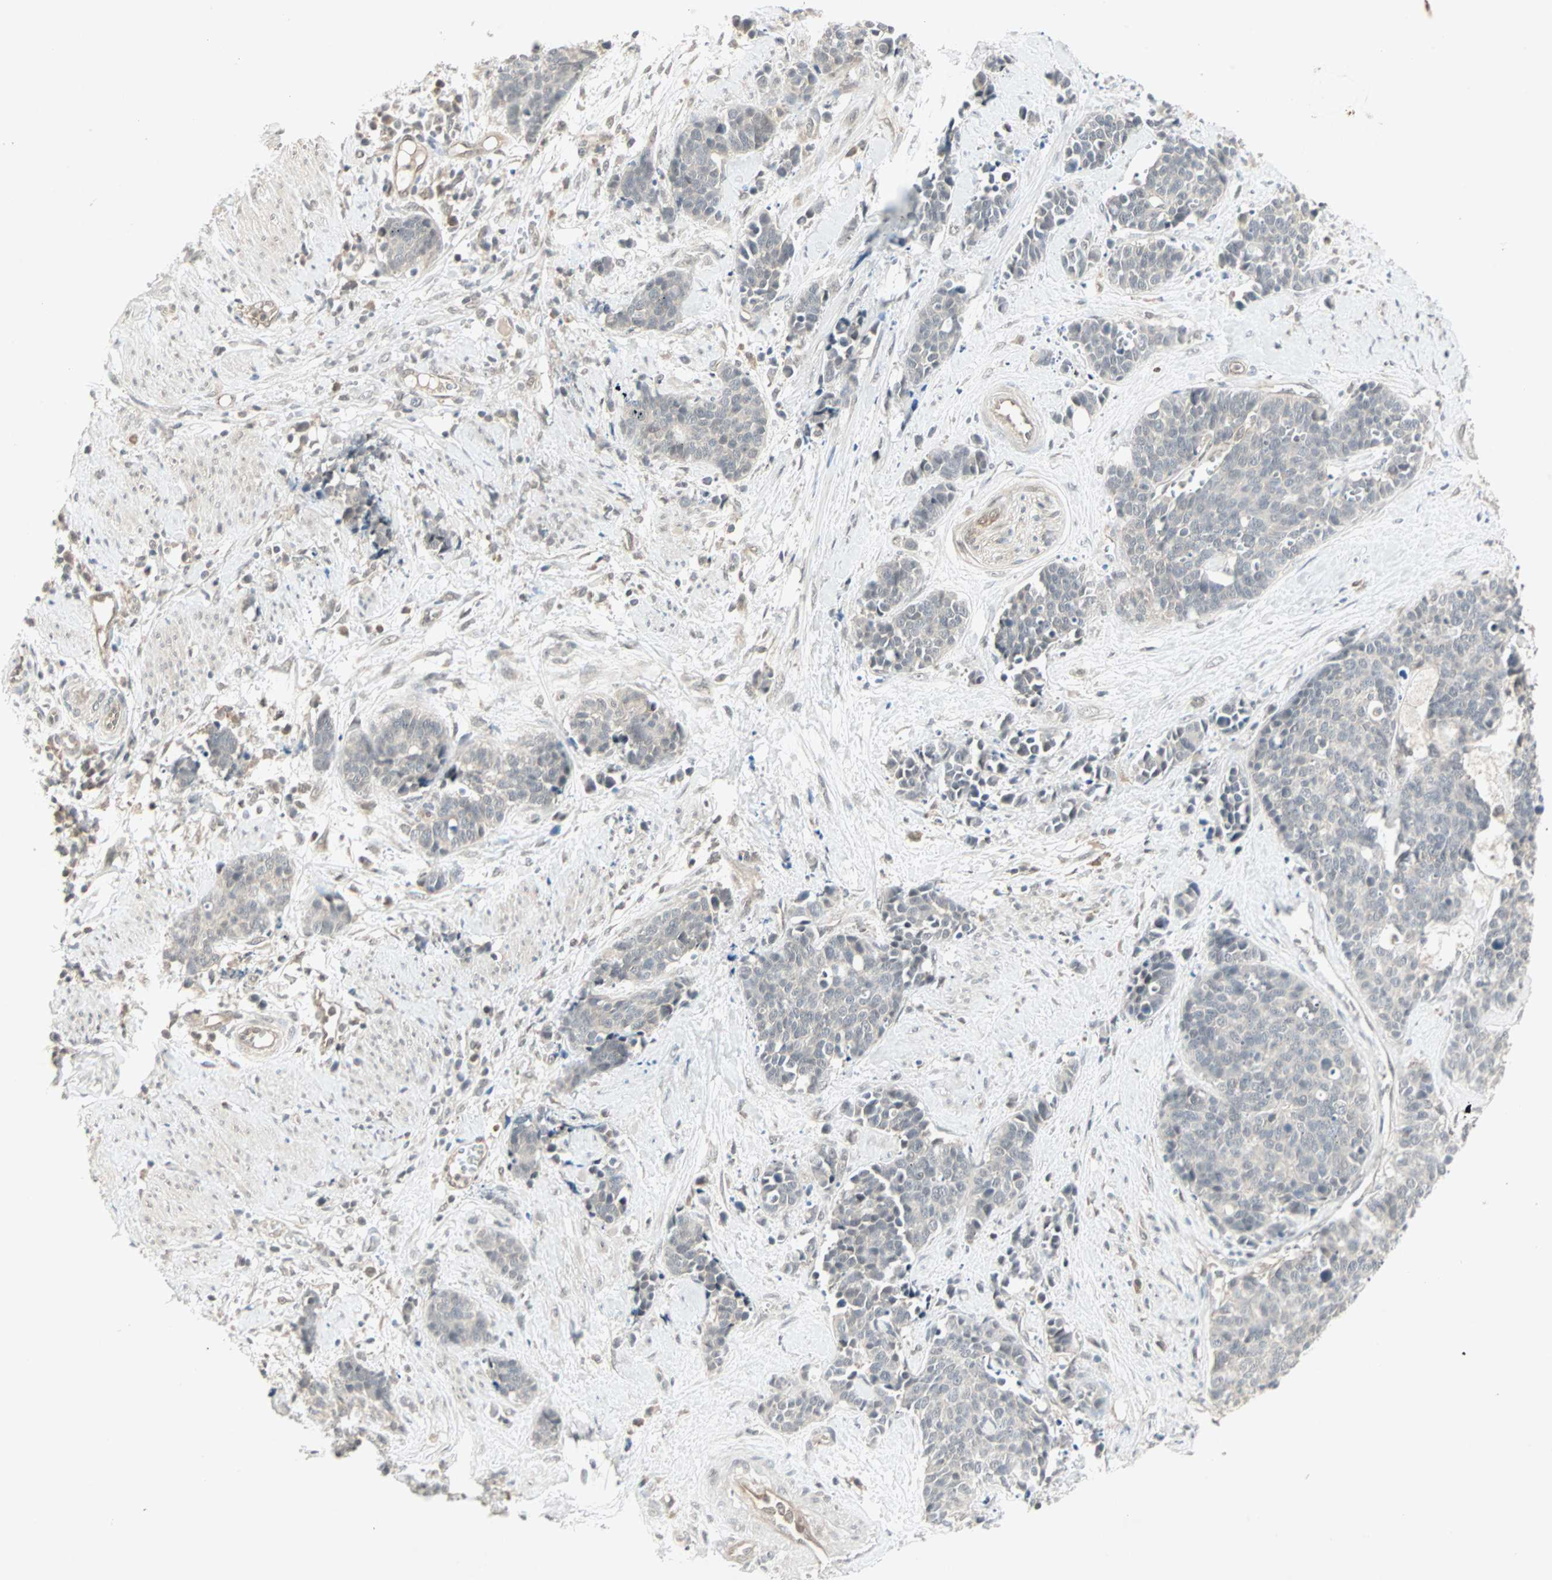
{"staining": {"intensity": "negative", "quantity": "none", "location": "none"}, "tissue": "cervical cancer", "cell_type": "Tumor cells", "image_type": "cancer", "snomed": [{"axis": "morphology", "description": "Squamous cell carcinoma, NOS"}, {"axis": "topography", "description": "Cervix"}], "caption": "Immunohistochemical staining of cervical cancer (squamous cell carcinoma) demonstrates no significant expression in tumor cells.", "gene": "PTPA", "patient": {"sex": "female", "age": 35}}